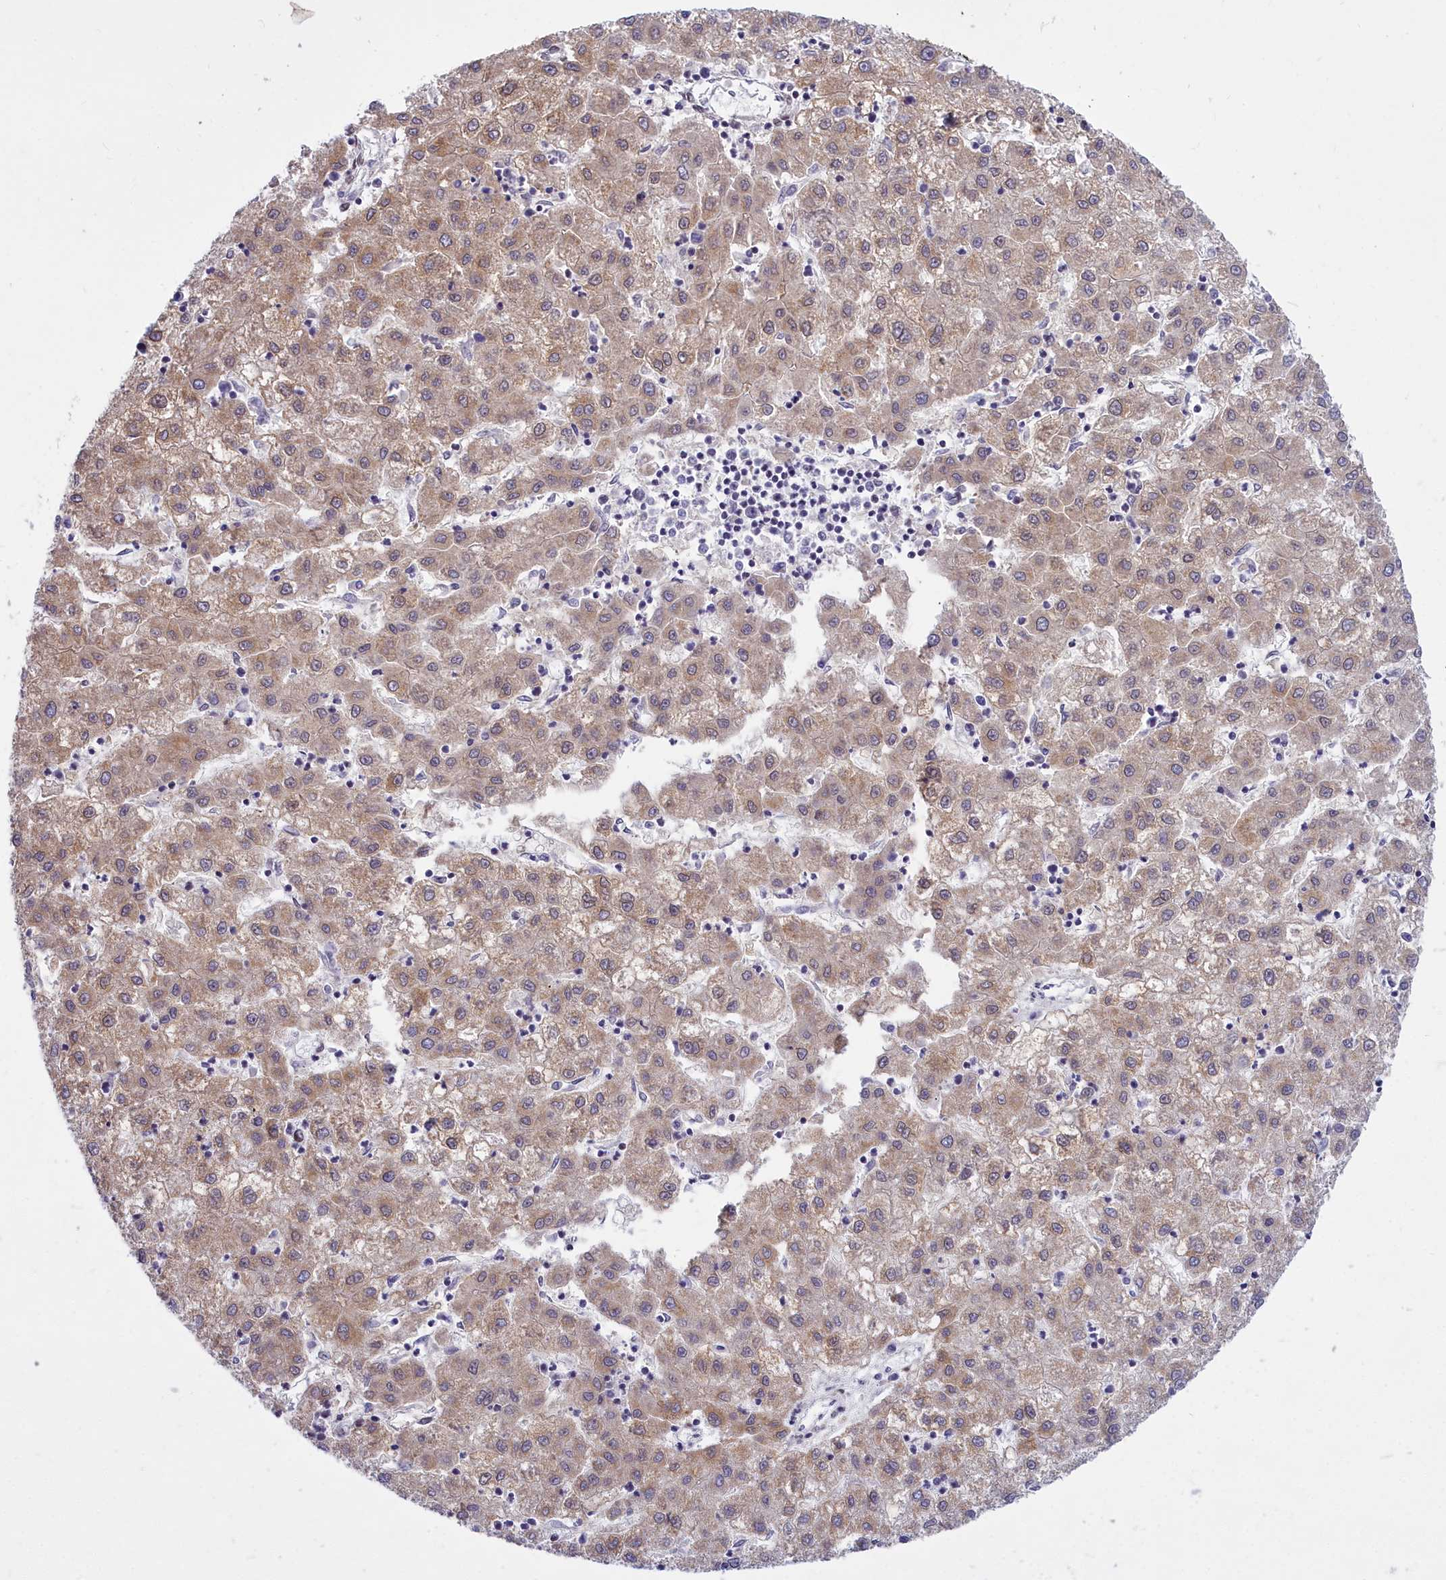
{"staining": {"intensity": "moderate", "quantity": "25%-75%", "location": "cytoplasmic/membranous"}, "tissue": "liver cancer", "cell_type": "Tumor cells", "image_type": "cancer", "snomed": [{"axis": "morphology", "description": "Carcinoma, Hepatocellular, NOS"}, {"axis": "topography", "description": "Liver"}], "caption": "This histopathology image reveals liver cancer (hepatocellular carcinoma) stained with IHC to label a protein in brown. The cytoplasmic/membranous of tumor cells show moderate positivity for the protein. Nuclei are counter-stained blue.", "gene": "ABCB8", "patient": {"sex": "male", "age": 72}}